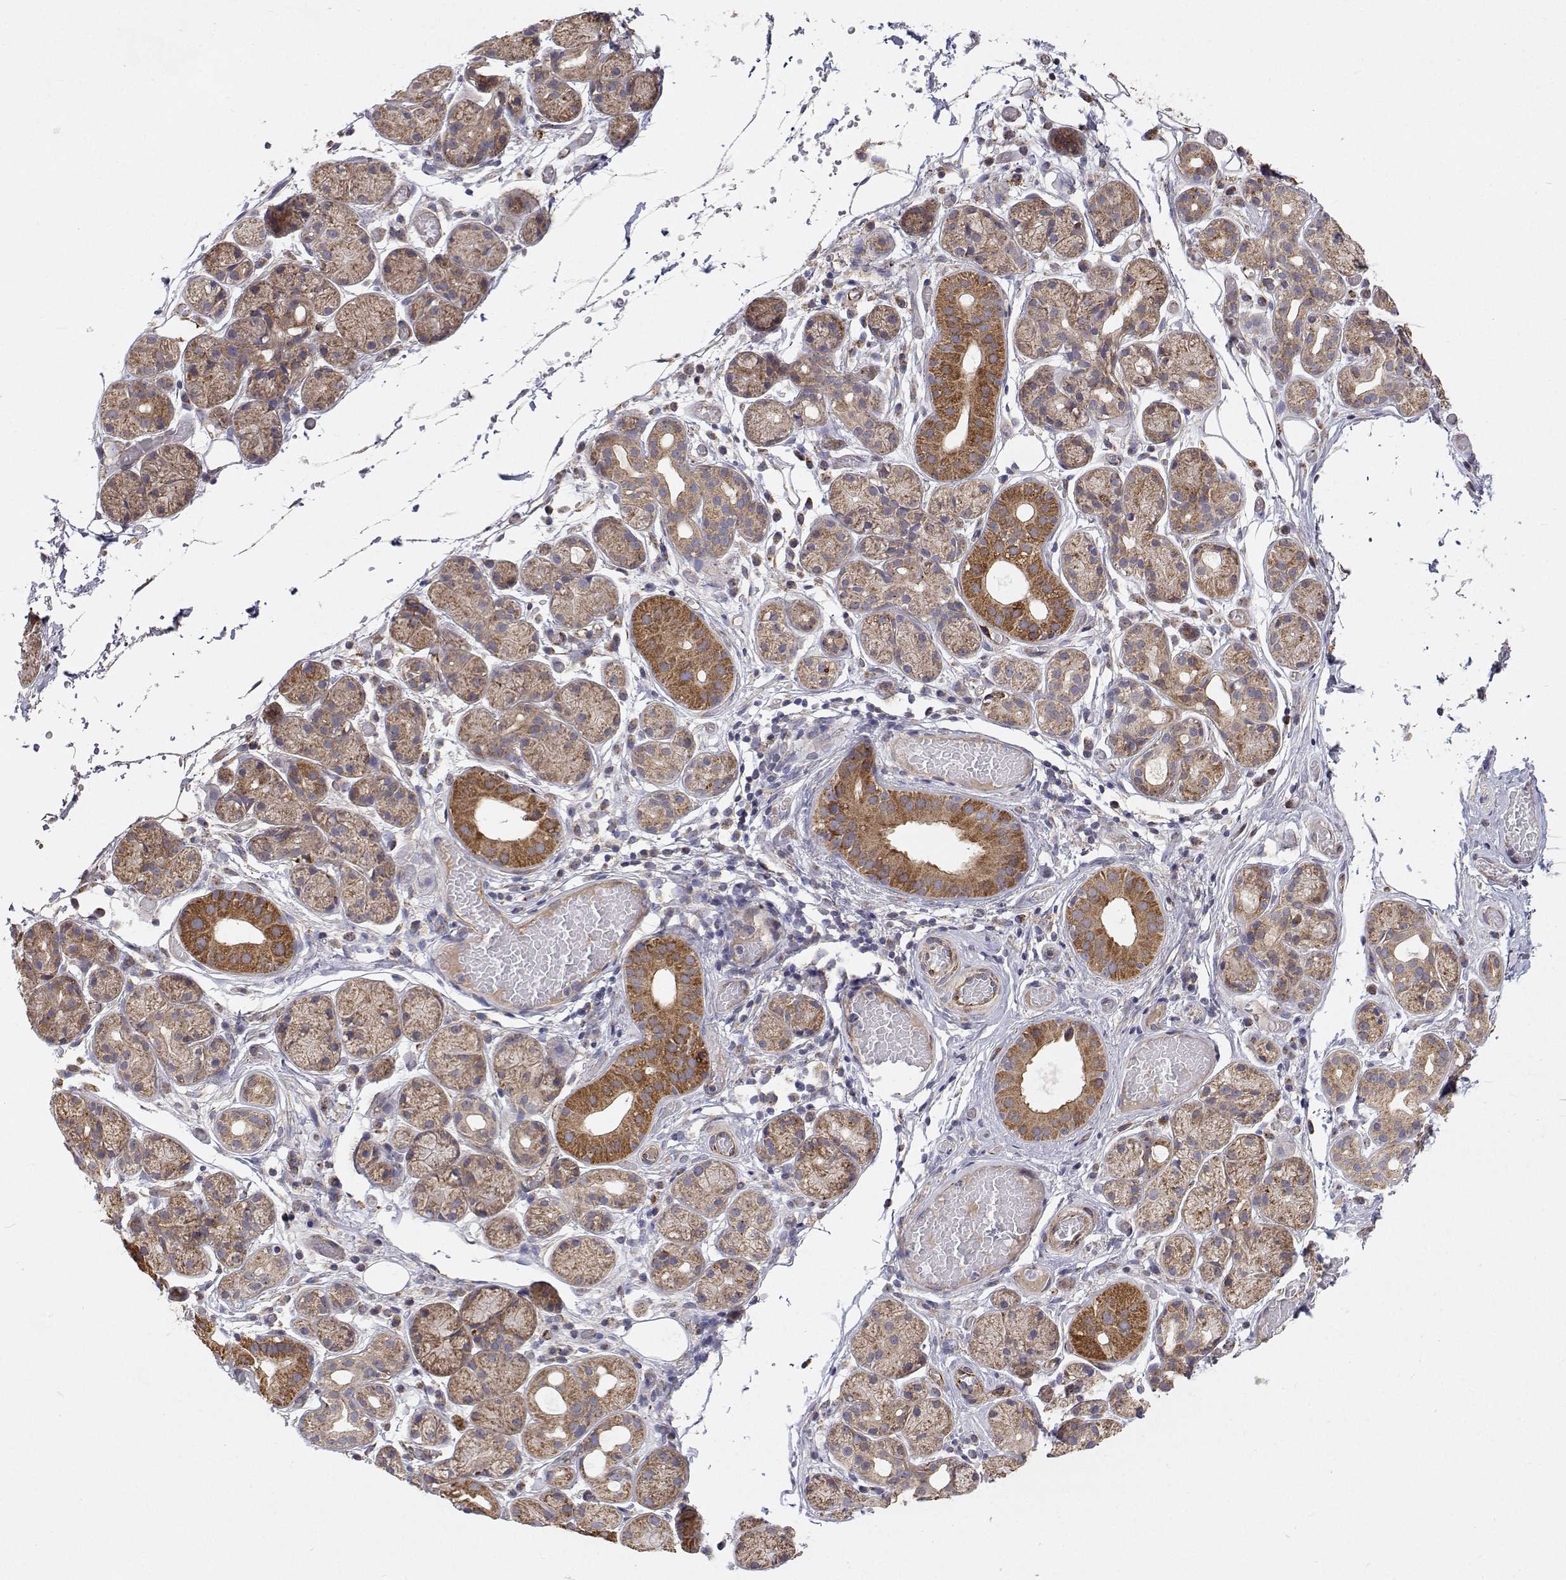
{"staining": {"intensity": "moderate", "quantity": "25%-75%", "location": "cytoplasmic/membranous"}, "tissue": "salivary gland", "cell_type": "Glandular cells", "image_type": "normal", "snomed": [{"axis": "morphology", "description": "Normal tissue, NOS"}, {"axis": "topography", "description": "Salivary gland"}, {"axis": "topography", "description": "Peripheral nerve tissue"}], "caption": "This is a micrograph of immunohistochemistry staining of unremarkable salivary gland, which shows moderate positivity in the cytoplasmic/membranous of glandular cells.", "gene": "SPICE1", "patient": {"sex": "male", "age": 71}}